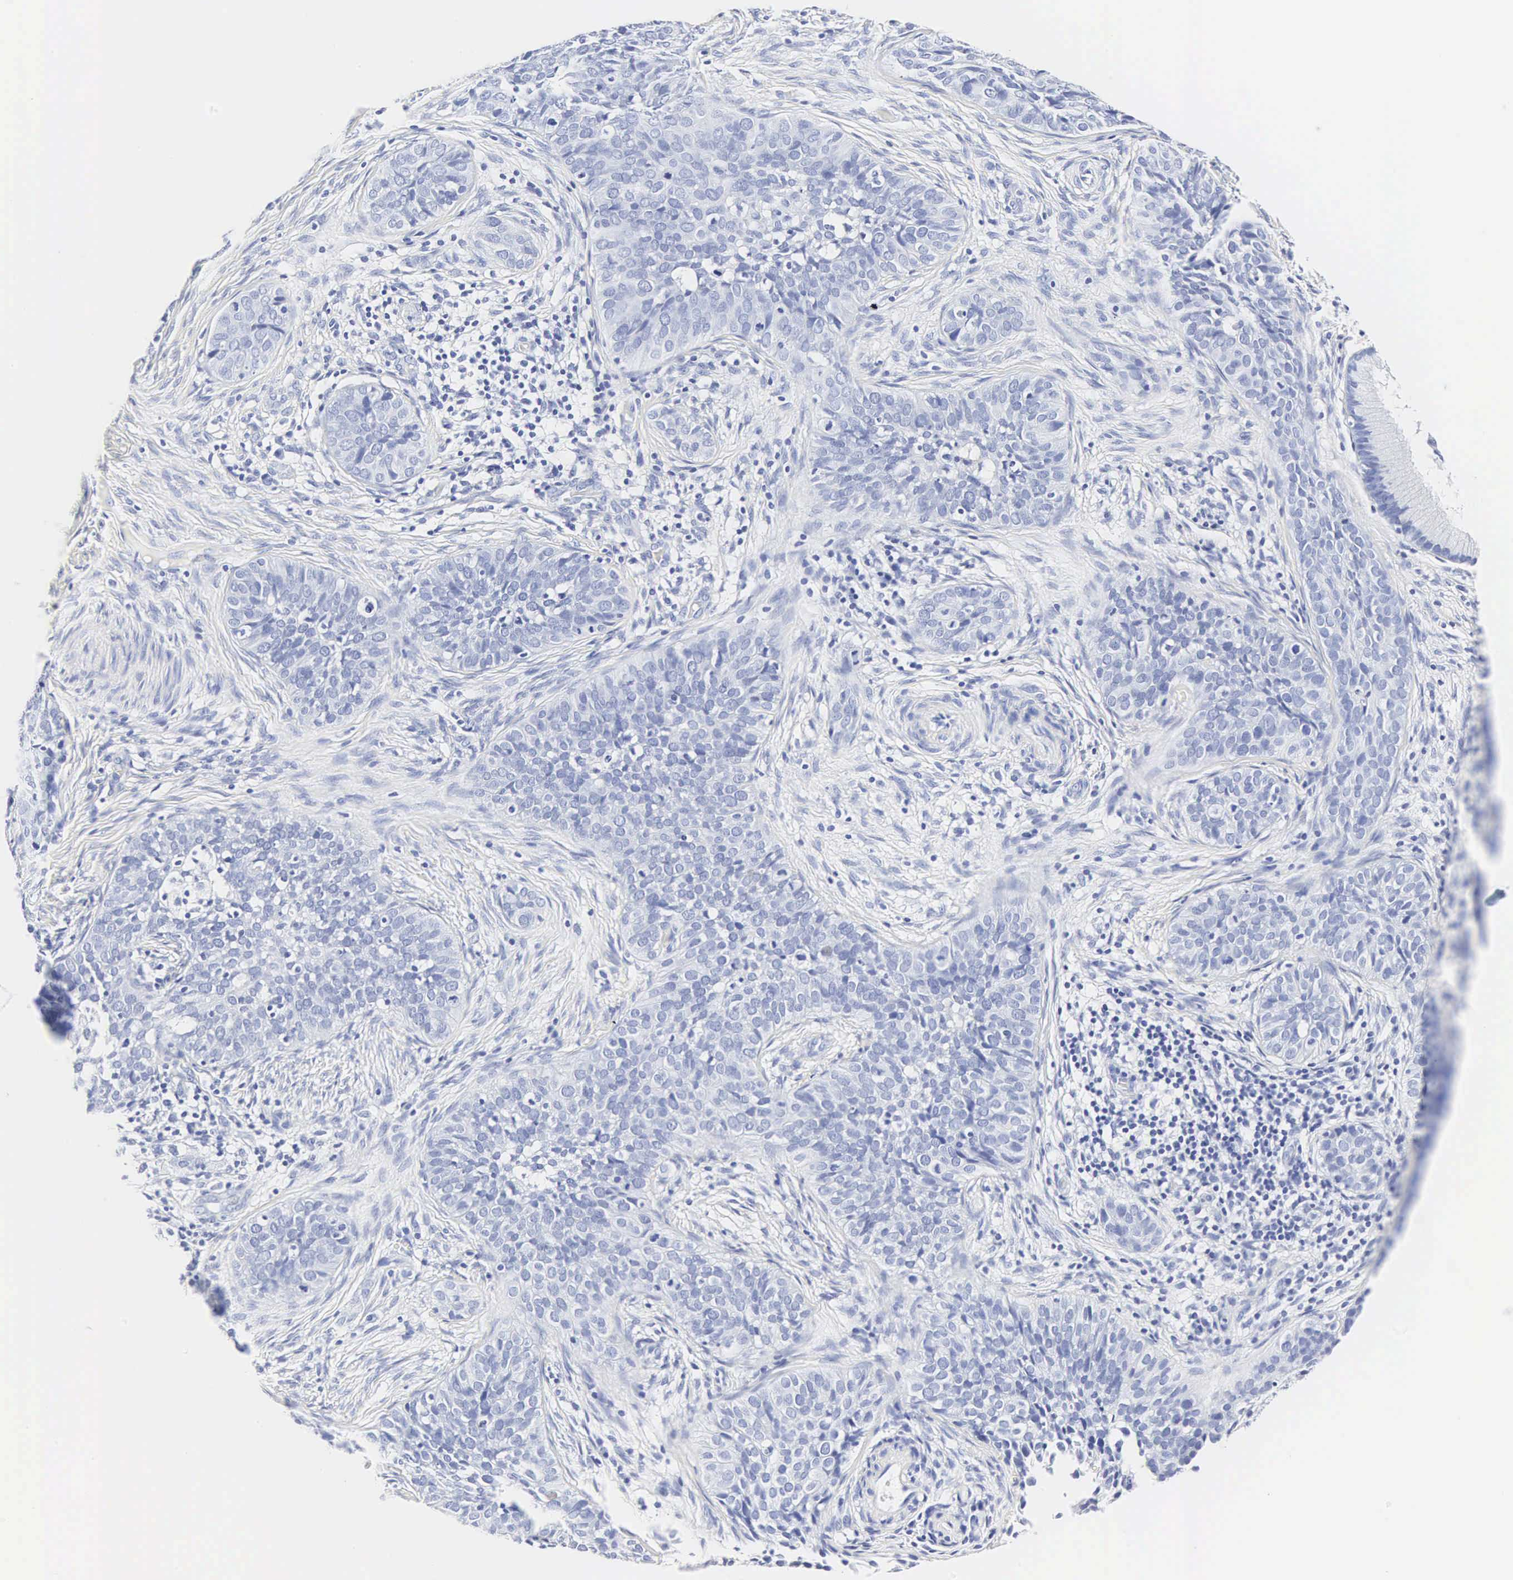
{"staining": {"intensity": "negative", "quantity": "none", "location": "none"}, "tissue": "cervical cancer", "cell_type": "Tumor cells", "image_type": "cancer", "snomed": [{"axis": "morphology", "description": "Squamous cell carcinoma, NOS"}, {"axis": "topography", "description": "Cervix"}], "caption": "Tumor cells show no significant staining in cervical cancer (squamous cell carcinoma).", "gene": "INS", "patient": {"sex": "female", "age": 31}}